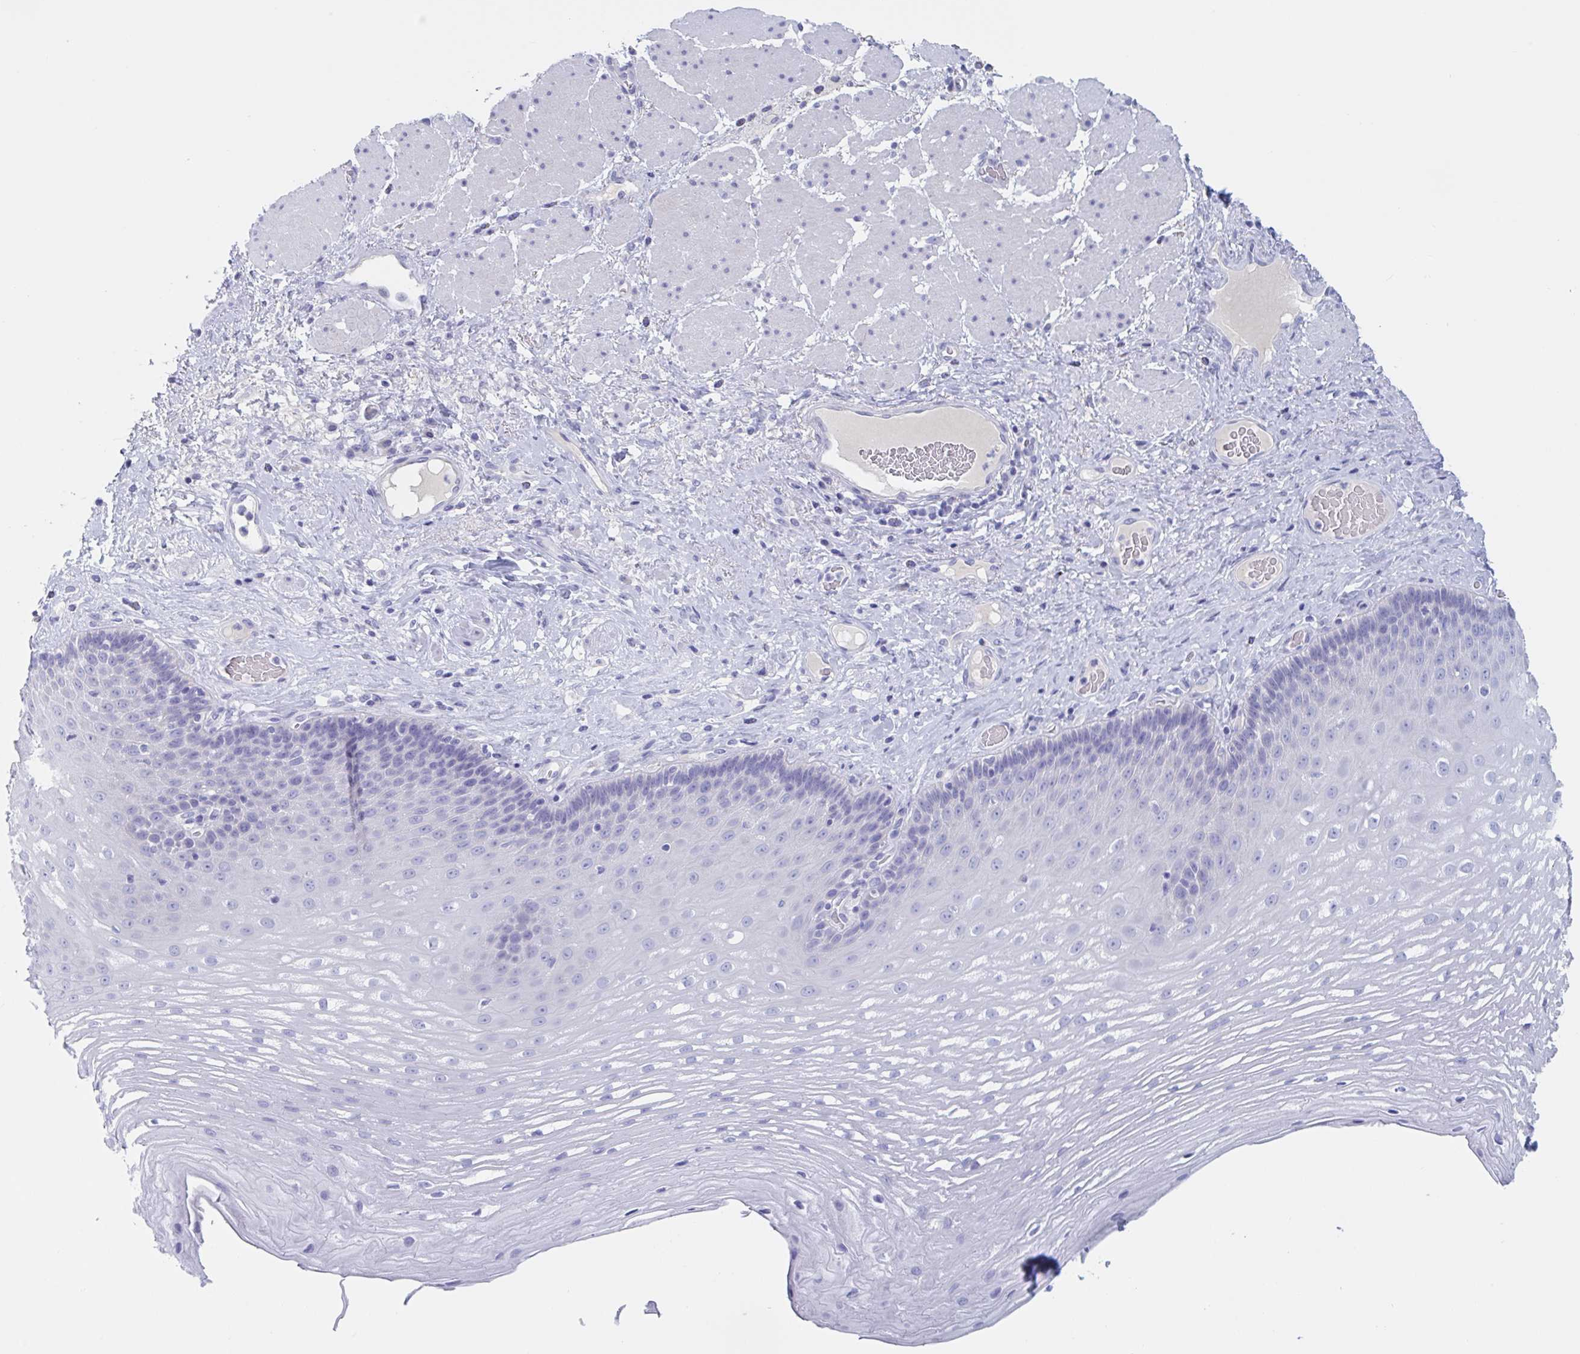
{"staining": {"intensity": "negative", "quantity": "none", "location": "none"}, "tissue": "esophagus", "cell_type": "Squamous epithelial cells", "image_type": "normal", "snomed": [{"axis": "morphology", "description": "Normal tissue, NOS"}, {"axis": "topography", "description": "Esophagus"}], "caption": "Immunohistochemistry (IHC) histopathology image of benign esophagus: human esophagus stained with DAB displays no significant protein positivity in squamous epithelial cells.", "gene": "DPEP3", "patient": {"sex": "male", "age": 62}}